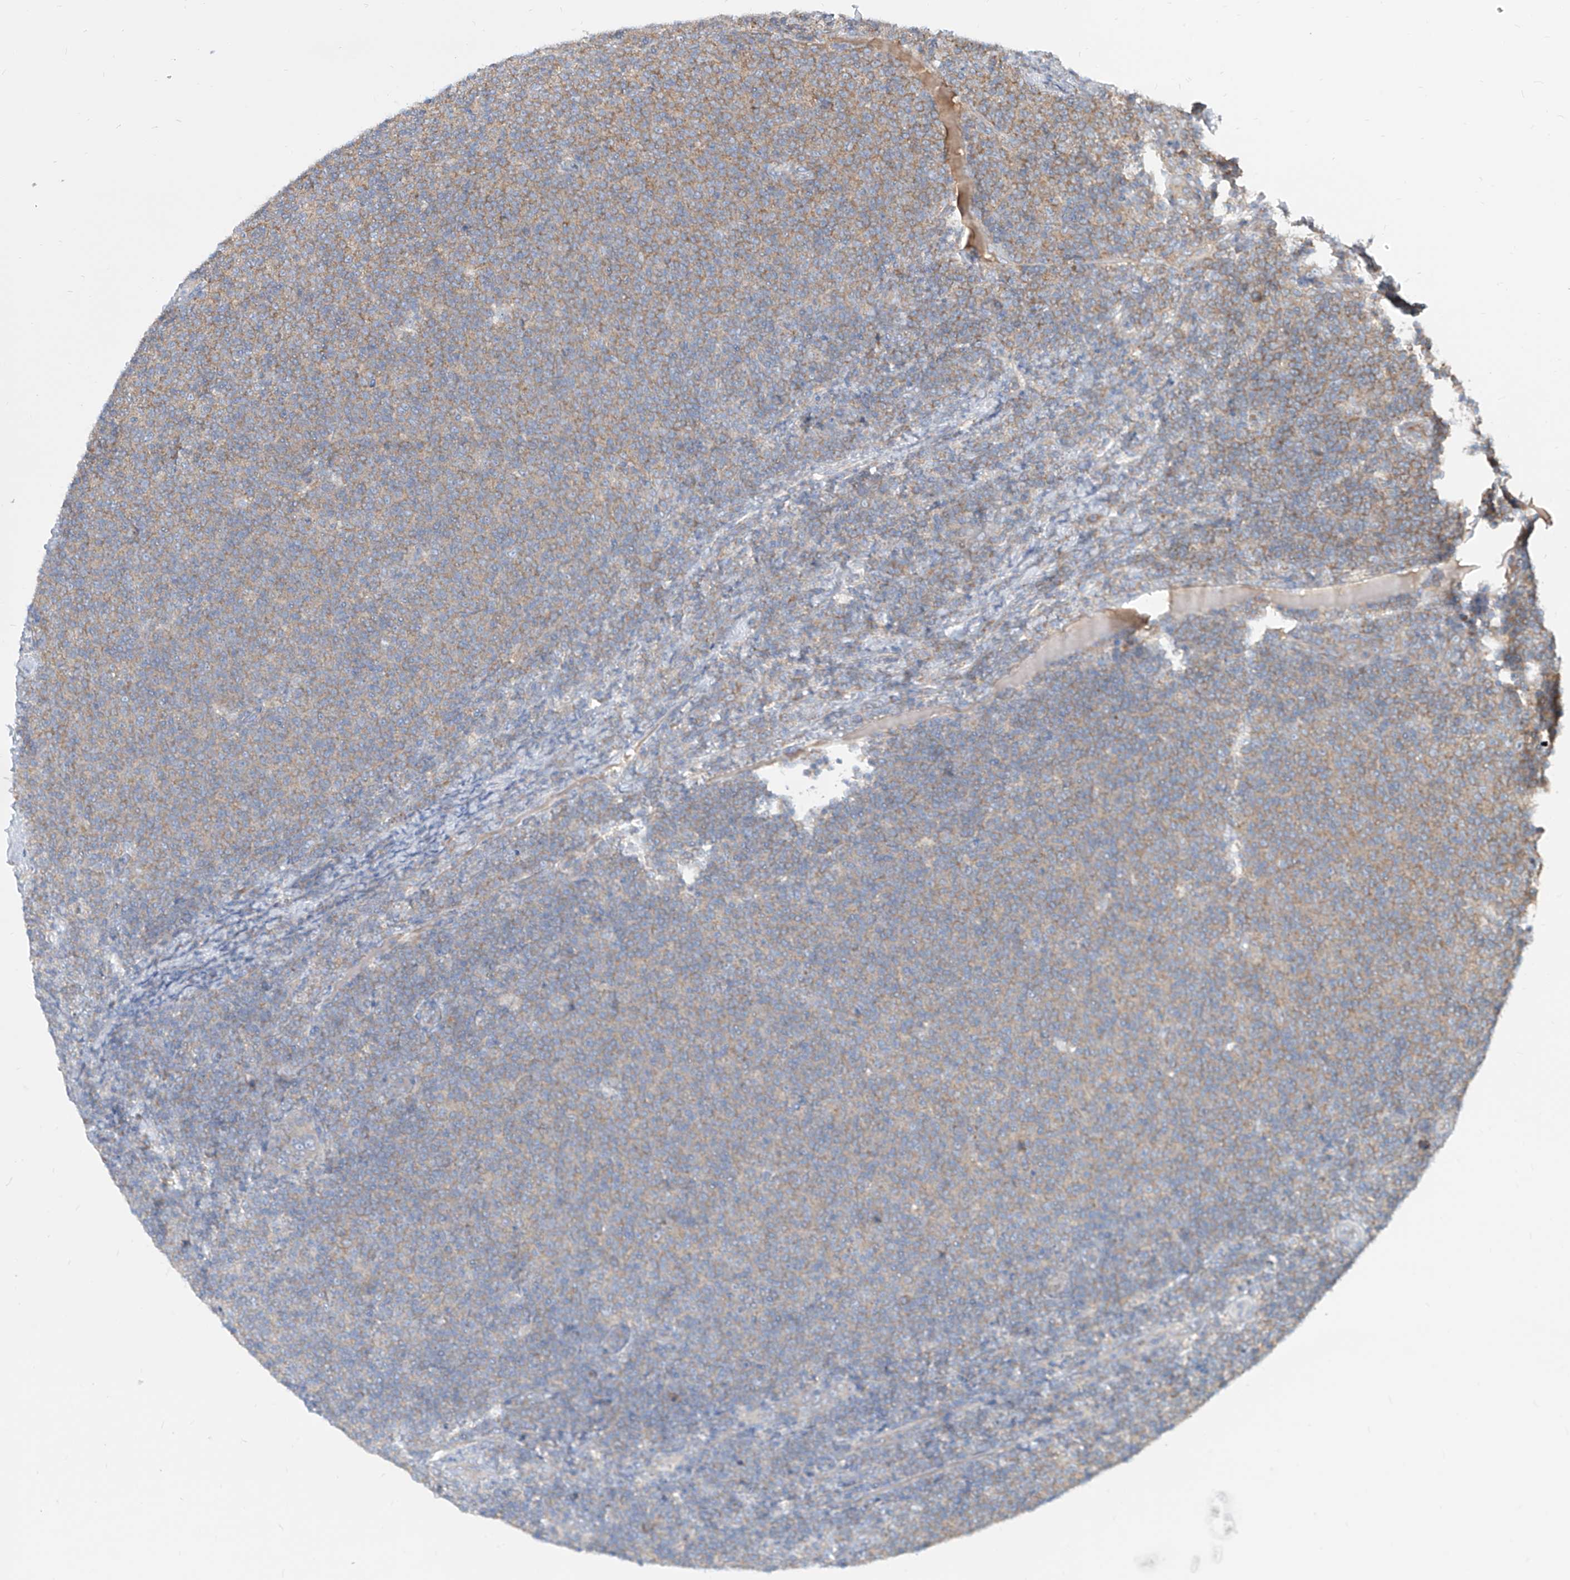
{"staining": {"intensity": "moderate", "quantity": "25%-75%", "location": "cytoplasmic/membranous"}, "tissue": "lymphoma", "cell_type": "Tumor cells", "image_type": "cancer", "snomed": [{"axis": "morphology", "description": "Malignant lymphoma, non-Hodgkin's type, Low grade"}, {"axis": "topography", "description": "Lymph node"}], "caption": "About 25%-75% of tumor cells in malignant lymphoma, non-Hodgkin's type (low-grade) show moderate cytoplasmic/membranous protein expression as visualized by brown immunohistochemical staining.", "gene": "FAM83B", "patient": {"sex": "male", "age": 66}}